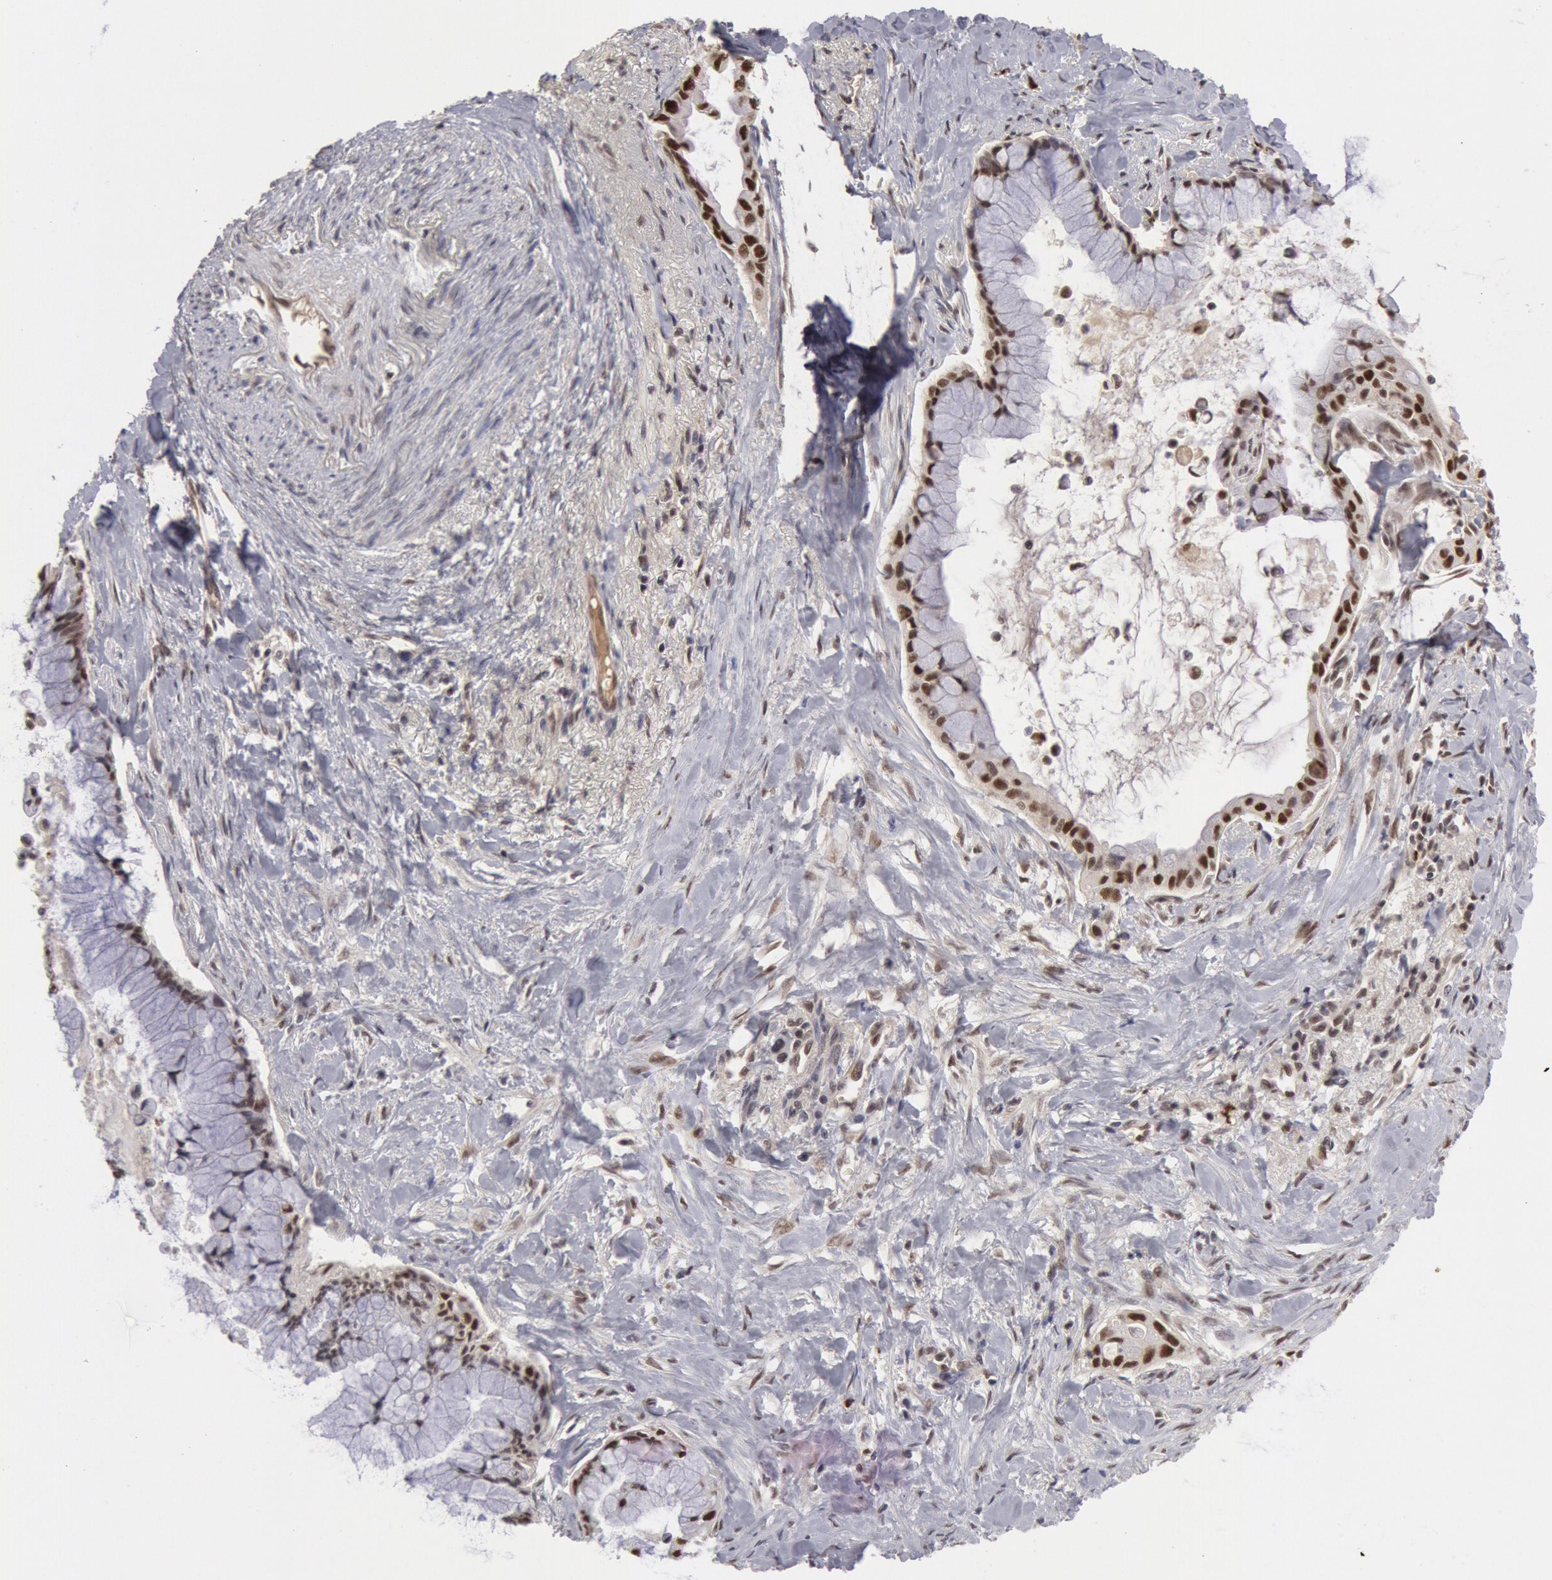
{"staining": {"intensity": "weak", "quantity": "25%-75%", "location": "nuclear"}, "tissue": "pancreatic cancer", "cell_type": "Tumor cells", "image_type": "cancer", "snomed": [{"axis": "morphology", "description": "Adenocarcinoma, NOS"}, {"axis": "topography", "description": "Pancreas"}], "caption": "Immunohistochemical staining of pancreatic adenocarcinoma exhibits low levels of weak nuclear protein staining in about 25%-75% of tumor cells. The protein of interest is shown in brown color, while the nuclei are stained blue.", "gene": "PPP4R3B", "patient": {"sex": "male", "age": 59}}